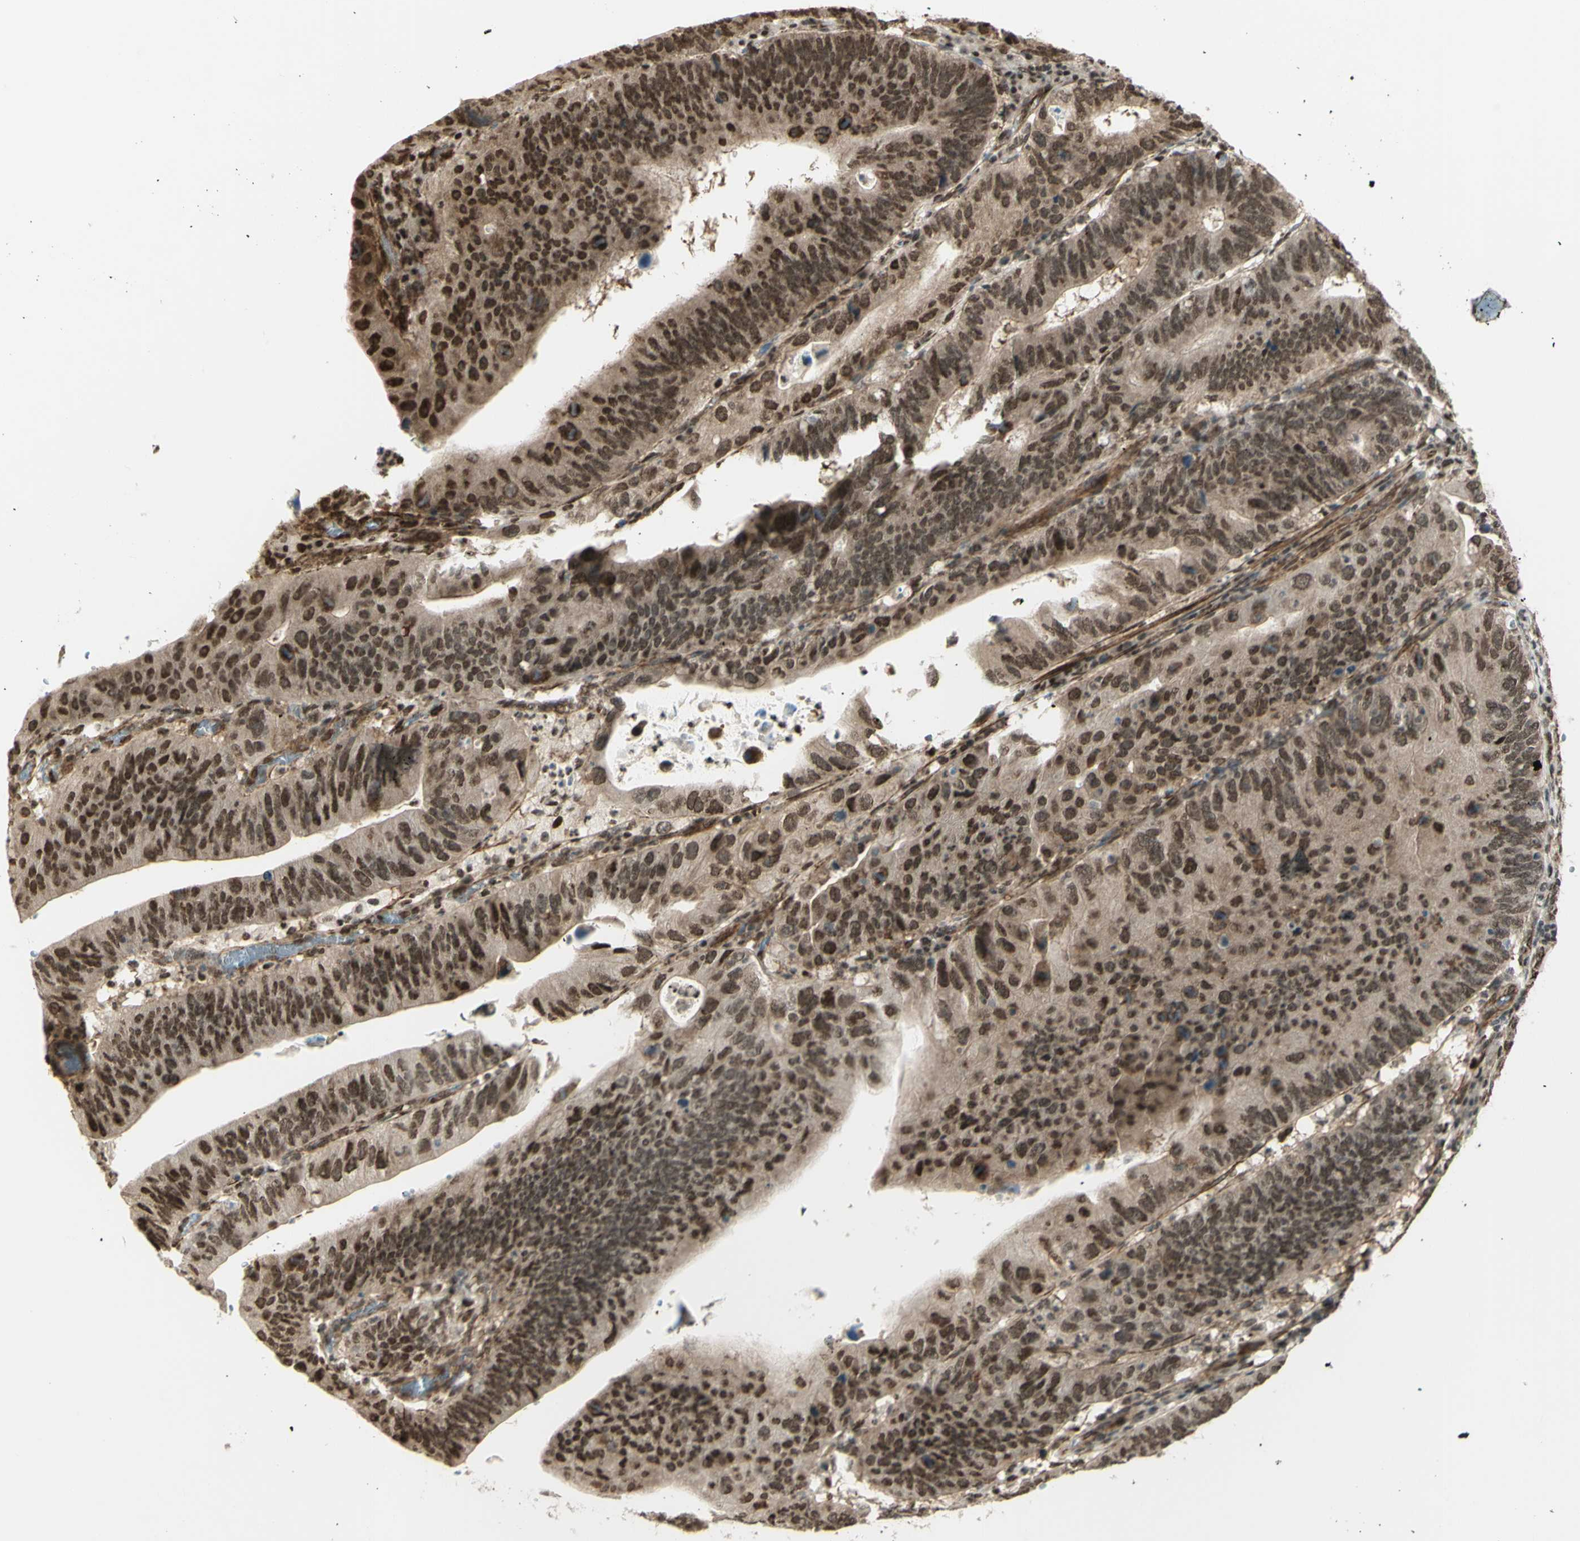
{"staining": {"intensity": "strong", "quantity": ">75%", "location": "nuclear"}, "tissue": "stomach cancer", "cell_type": "Tumor cells", "image_type": "cancer", "snomed": [{"axis": "morphology", "description": "Adenocarcinoma, NOS"}, {"axis": "topography", "description": "Stomach"}], "caption": "A histopathology image of stomach adenocarcinoma stained for a protein exhibits strong nuclear brown staining in tumor cells.", "gene": "ZMYM6", "patient": {"sex": "male", "age": 59}}